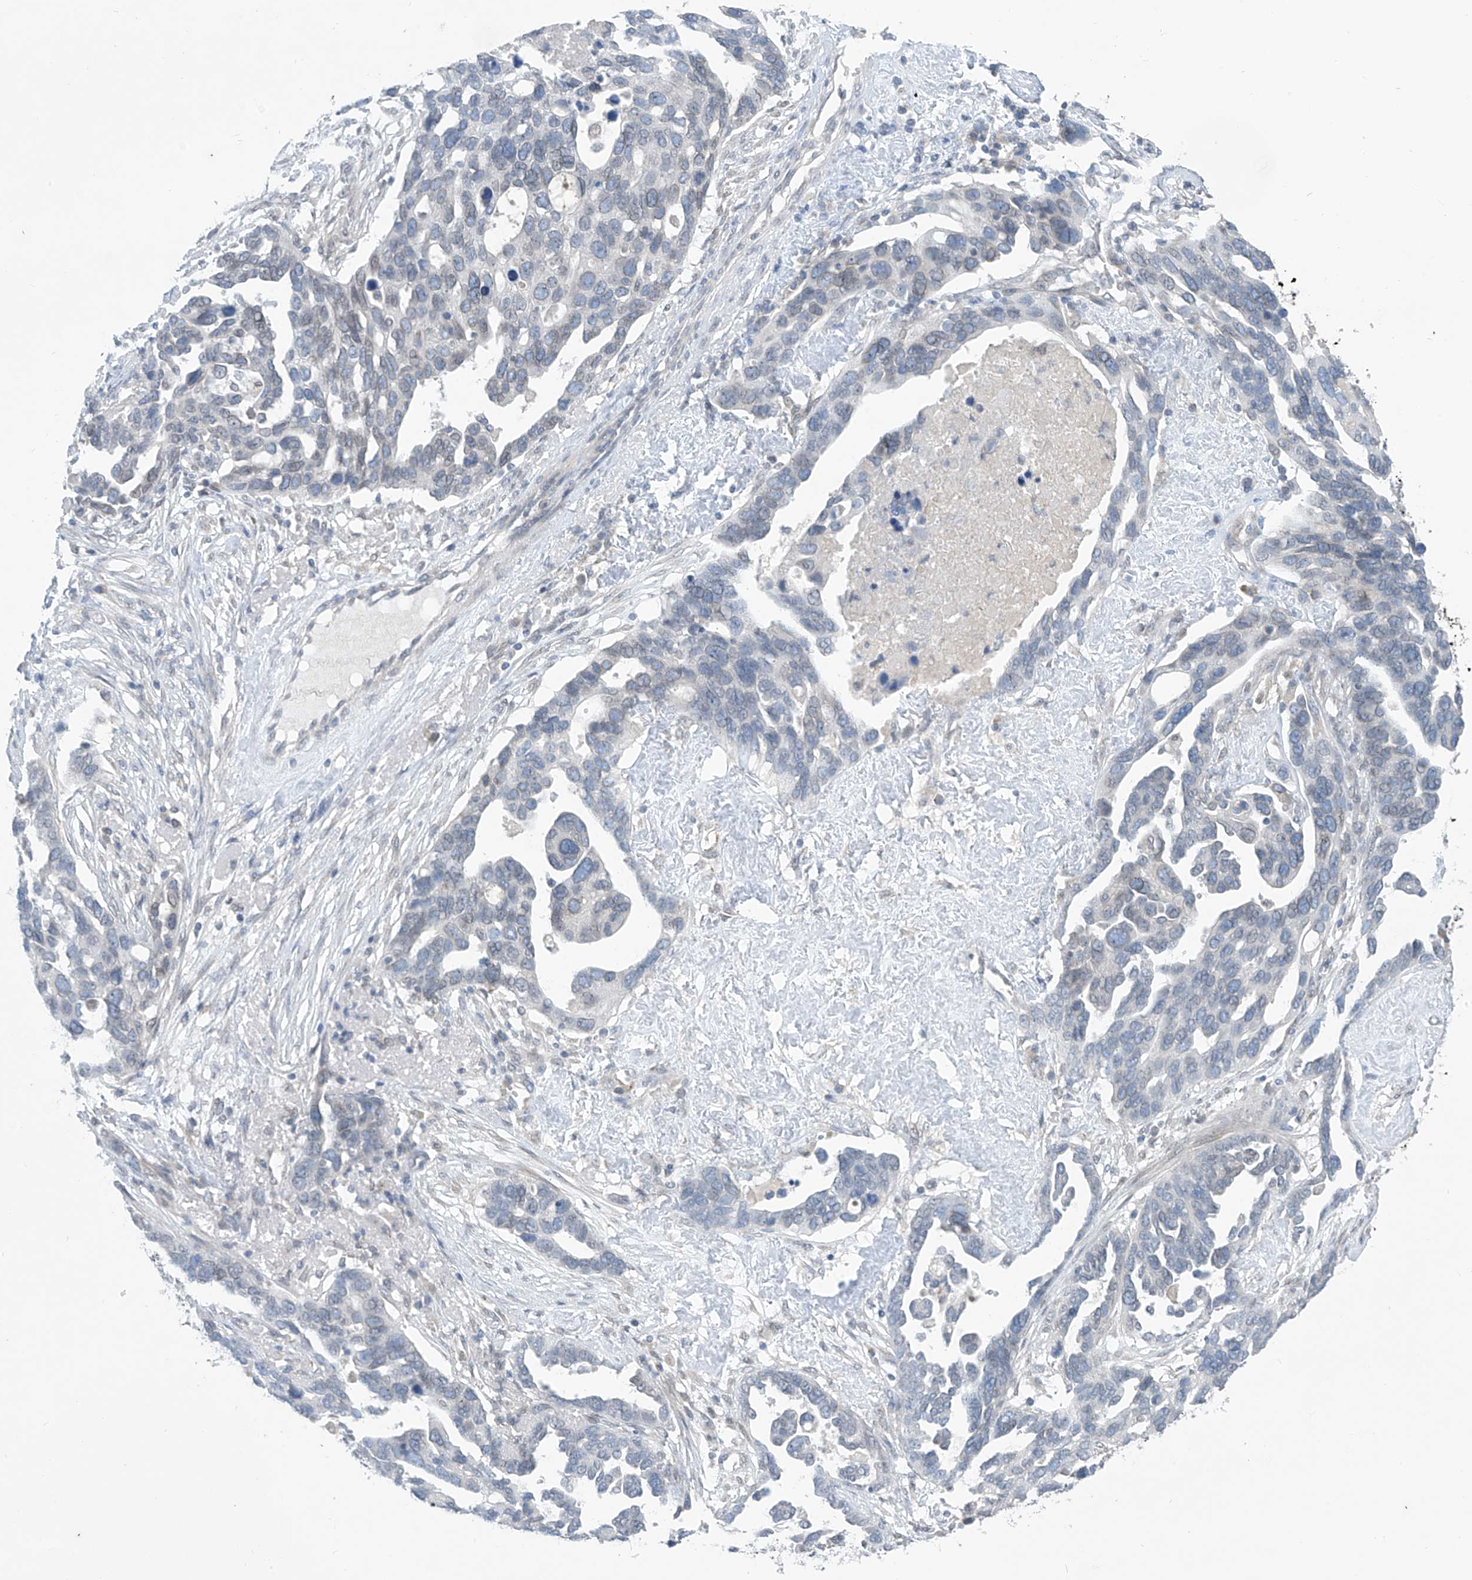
{"staining": {"intensity": "negative", "quantity": "none", "location": "none"}, "tissue": "ovarian cancer", "cell_type": "Tumor cells", "image_type": "cancer", "snomed": [{"axis": "morphology", "description": "Cystadenocarcinoma, serous, NOS"}, {"axis": "topography", "description": "Ovary"}], "caption": "Tumor cells are negative for brown protein staining in ovarian cancer (serous cystadenocarcinoma).", "gene": "KRTAP25-1", "patient": {"sex": "female", "age": 54}}